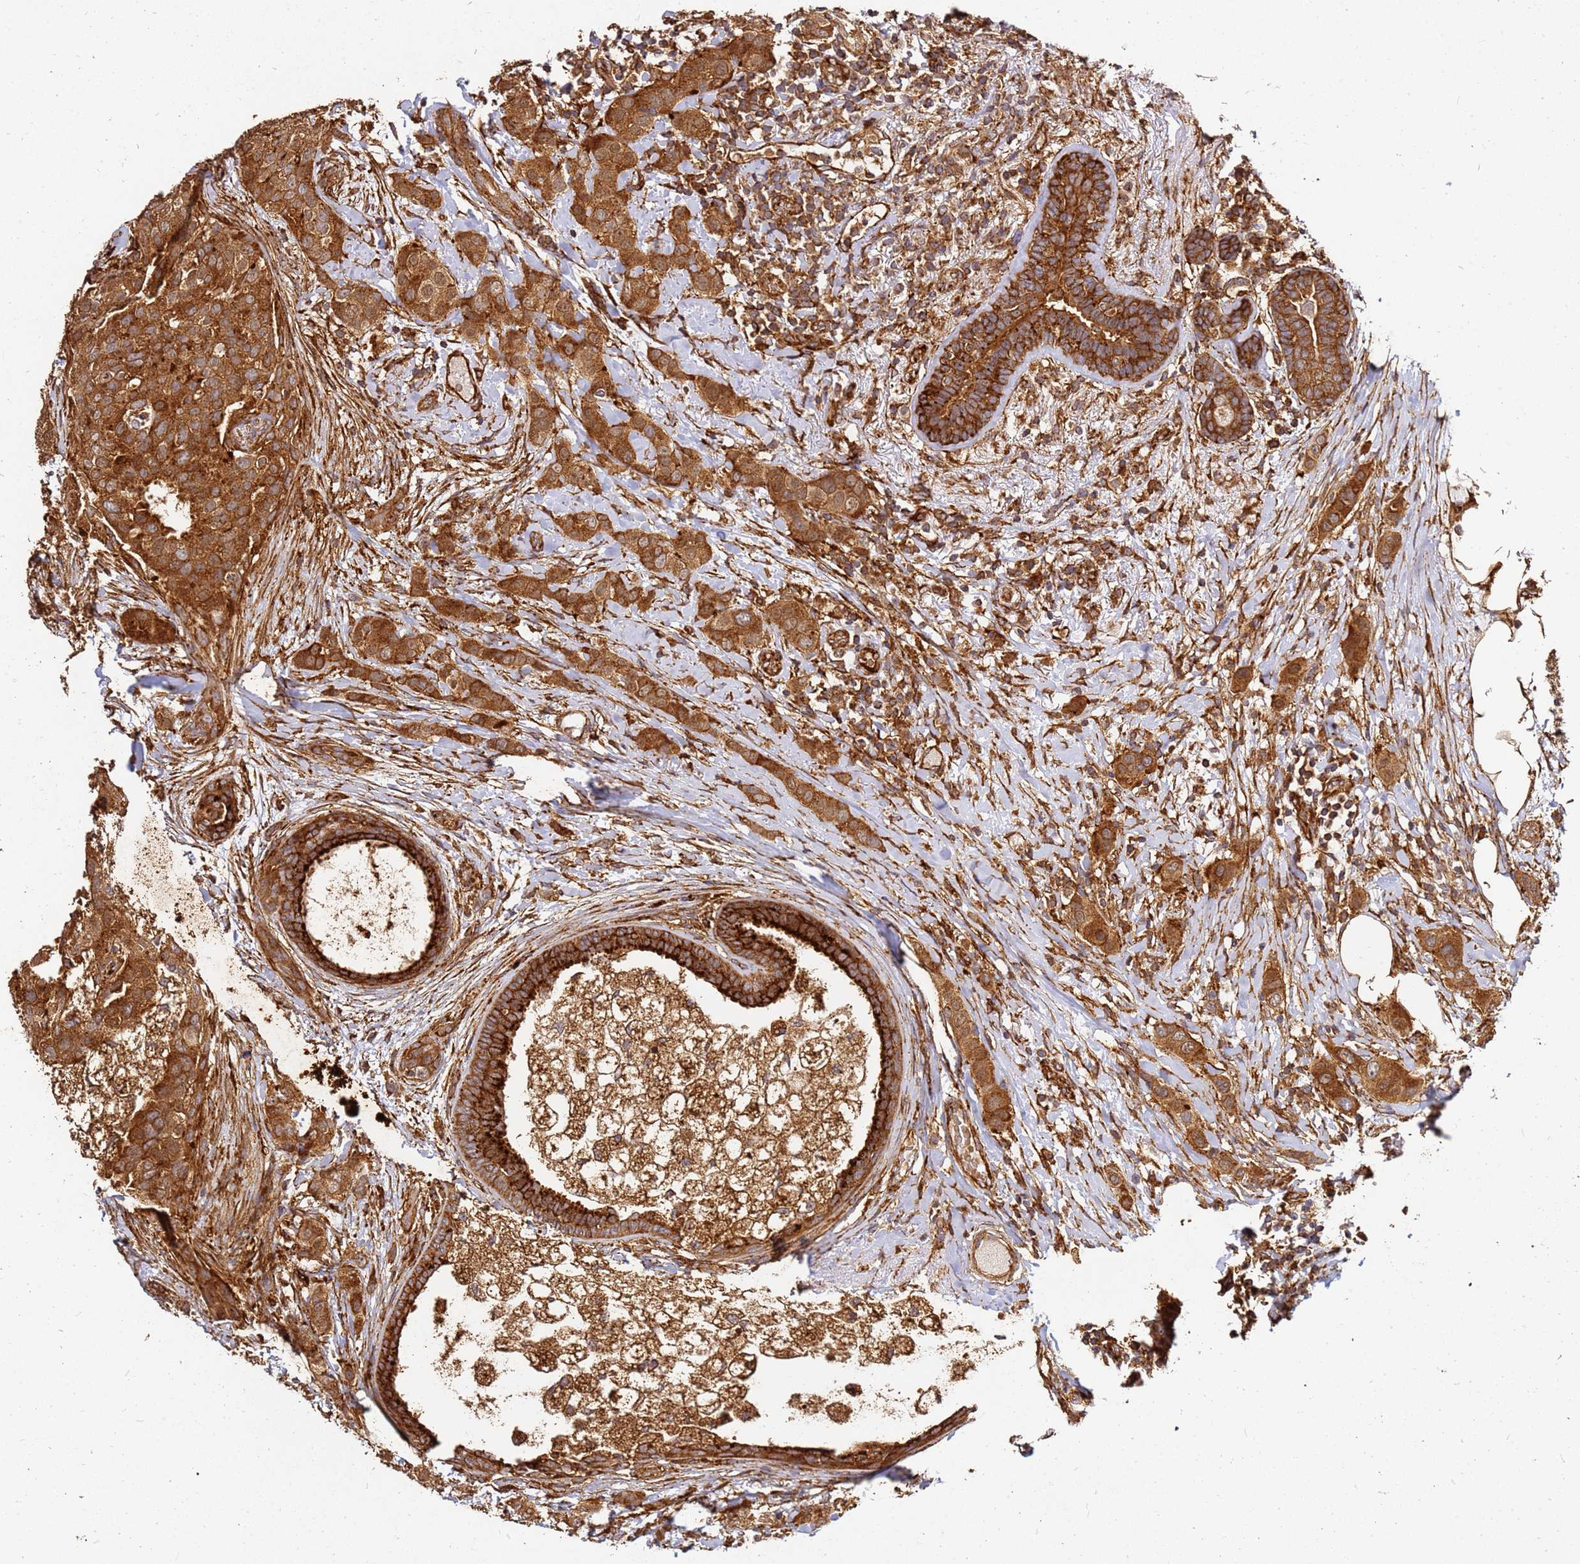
{"staining": {"intensity": "strong", "quantity": ">75%", "location": "cytoplasmic/membranous"}, "tissue": "breast cancer", "cell_type": "Tumor cells", "image_type": "cancer", "snomed": [{"axis": "morphology", "description": "Lobular carcinoma"}, {"axis": "topography", "description": "Breast"}], "caption": "The immunohistochemical stain labels strong cytoplasmic/membranous positivity in tumor cells of breast cancer tissue.", "gene": "DVL3", "patient": {"sex": "female", "age": 51}}